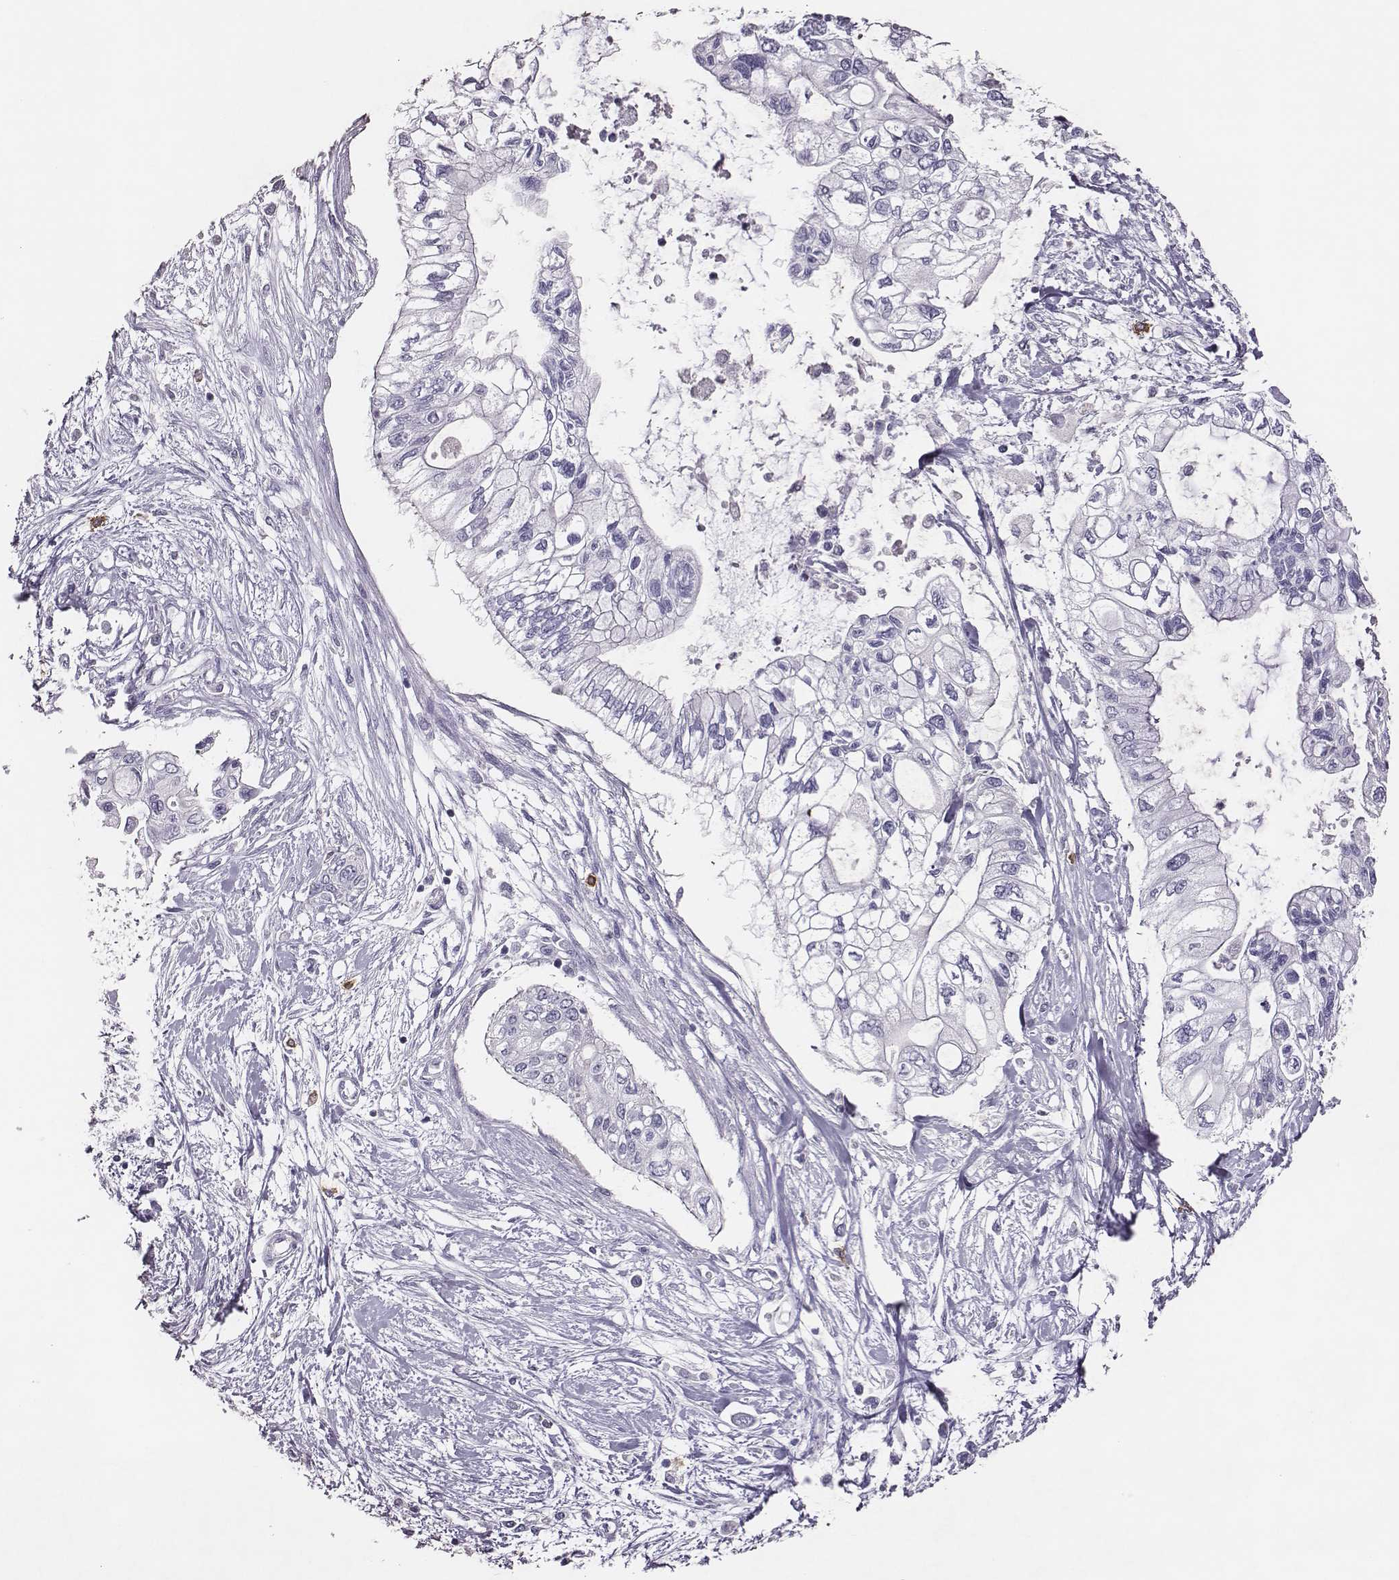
{"staining": {"intensity": "negative", "quantity": "none", "location": "none"}, "tissue": "pancreatic cancer", "cell_type": "Tumor cells", "image_type": "cancer", "snomed": [{"axis": "morphology", "description": "Adenocarcinoma, NOS"}, {"axis": "topography", "description": "Pancreas"}], "caption": "High power microscopy micrograph of an IHC image of pancreatic cancer (adenocarcinoma), revealing no significant expression in tumor cells.", "gene": "P2RY10", "patient": {"sex": "female", "age": 77}}